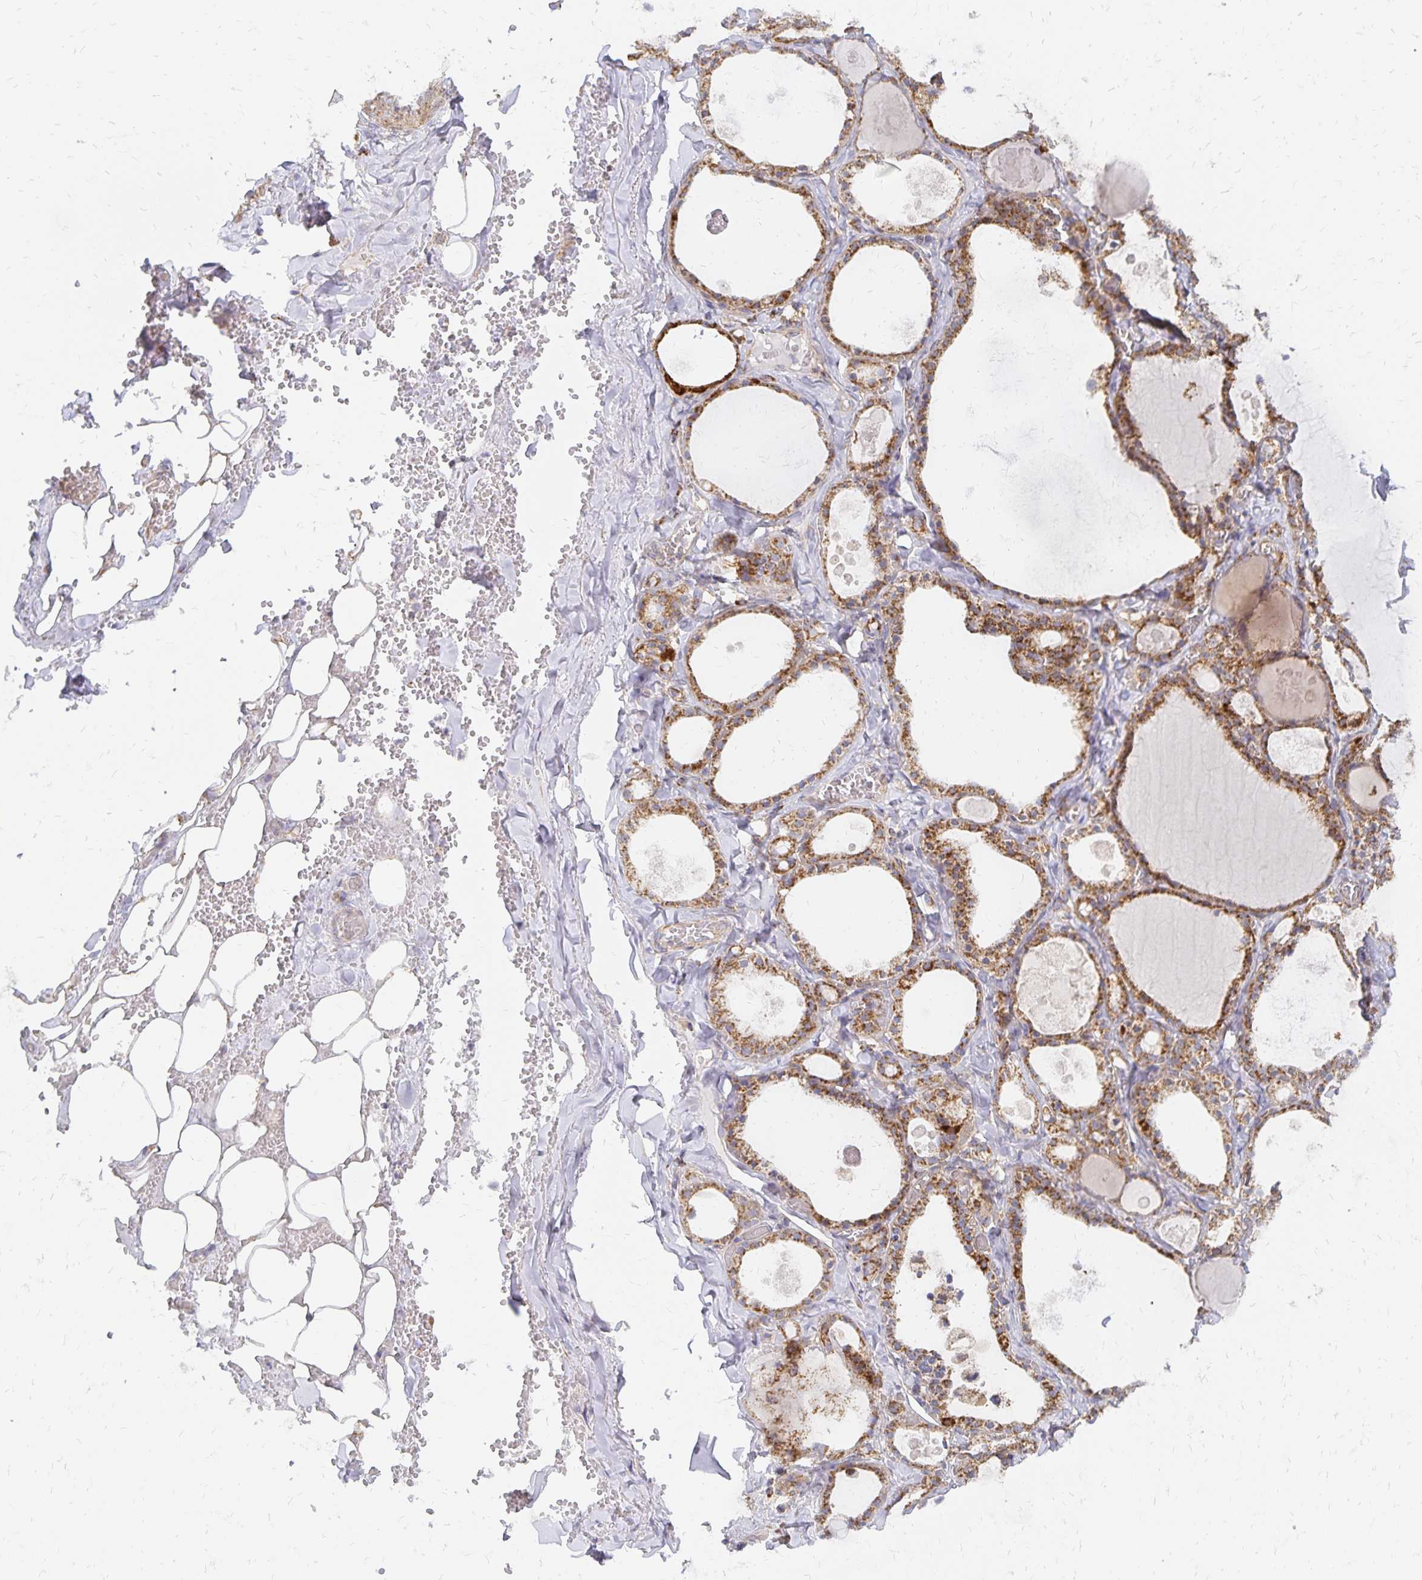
{"staining": {"intensity": "strong", "quantity": ">75%", "location": "cytoplasmic/membranous"}, "tissue": "thyroid gland", "cell_type": "Glandular cells", "image_type": "normal", "snomed": [{"axis": "morphology", "description": "Normal tissue, NOS"}, {"axis": "topography", "description": "Thyroid gland"}], "caption": "High-magnification brightfield microscopy of benign thyroid gland stained with DAB (3,3'-diaminobenzidine) (brown) and counterstained with hematoxylin (blue). glandular cells exhibit strong cytoplasmic/membranous expression is seen in about>75% of cells.", "gene": "STOML2", "patient": {"sex": "male", "age": 56}}